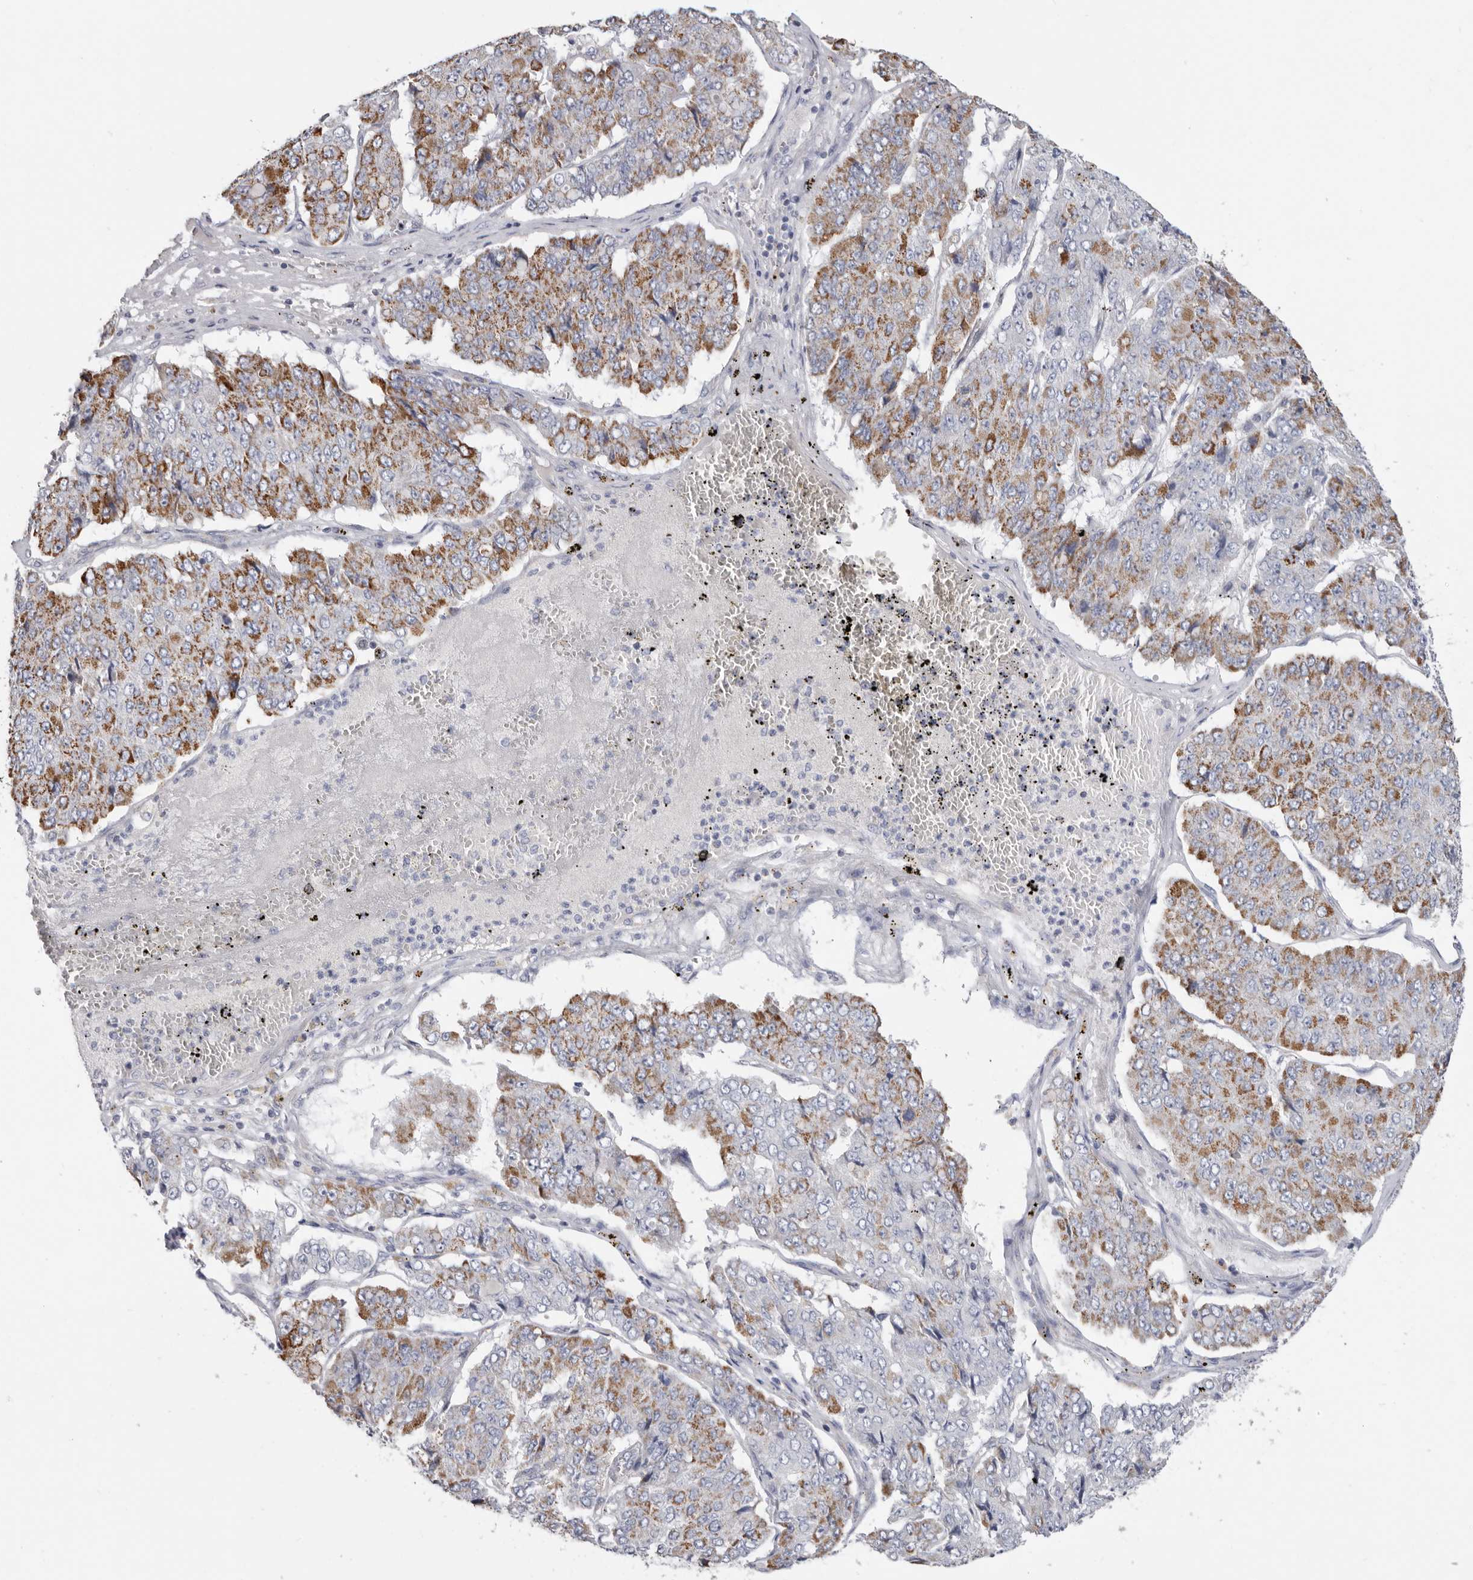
{"staining": {"intensity": "moderate", "quantity": "25%-75%", "location": "cytoplasmic/membranous"}, "tissue": "pancreatic cancer", "cell_type": "Tumor cells", "image_type": "cancer", "snomed": [{"axis": "morphology", "description": "Adenocarcinoma, NOS"}, {"axis": "topography", "description": "Pancreas"}], "caption": "Approximately 25%-75% of tumor cells in human adenocarcinoma (pancreatic) display moderate cytoplasmic/membranous protein expression as visualized by brown immunohistochemical staining.", "gene": "RSPO2", "patient": {"sex": "male", "age": 50}}